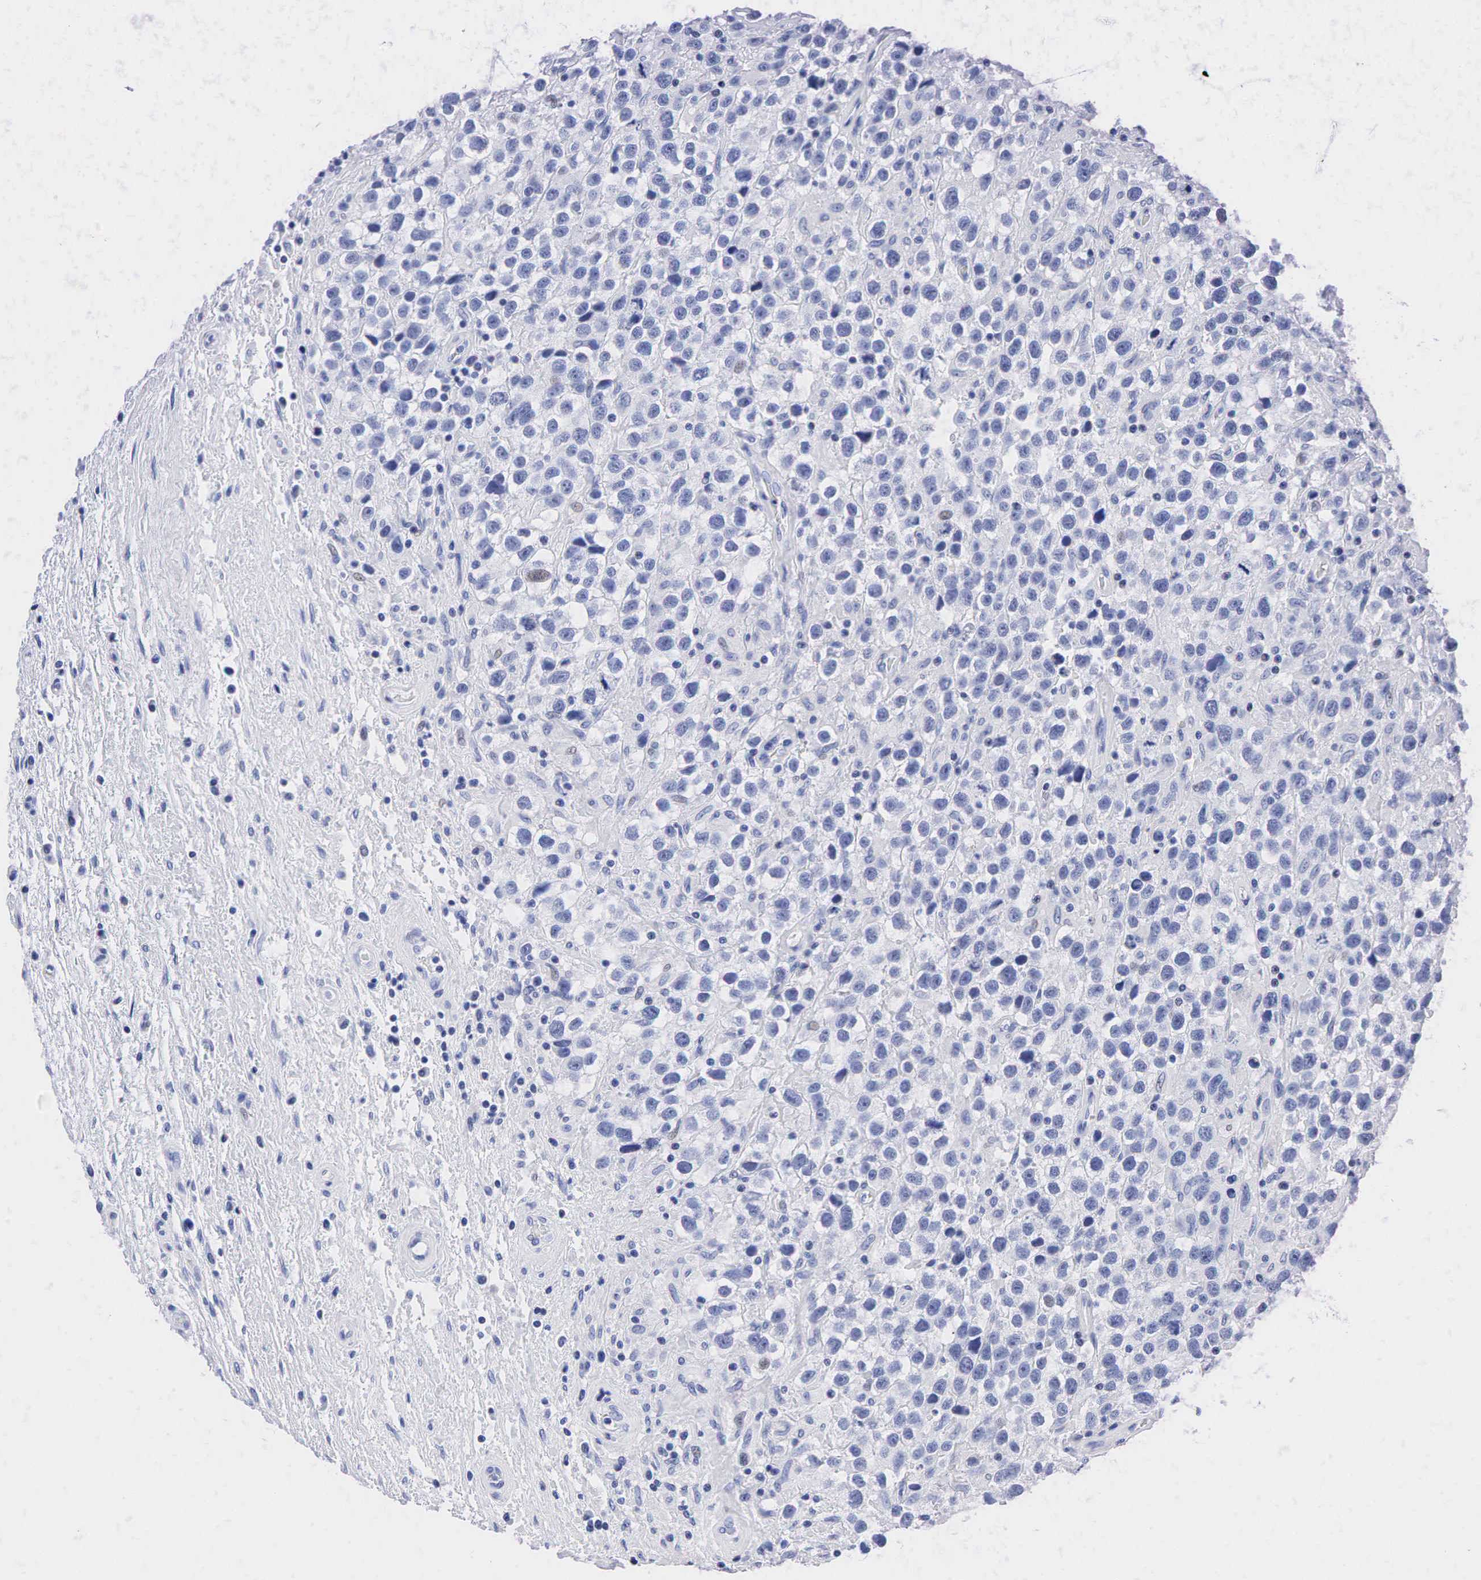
{"staining": {"intensity": "weak", "quantity": "<25%", "location": "cytoplasmic/membranous,nuclear"}, "tissue": "testis cancer", "cell_type": "Tumor cells", "image_type": "cancer", "snomed": [{"axis": "morphology", "description": "Seminoma, NOS"}, {"axis": "topography", "description": "Testis"}], "caption": "Immunohistochemistry (IHC) of testis cancer (seminoma) exhibits no positivity in tumor cells.", "gene": "PTH", "patient": {"sex": "male", "age": 43}}